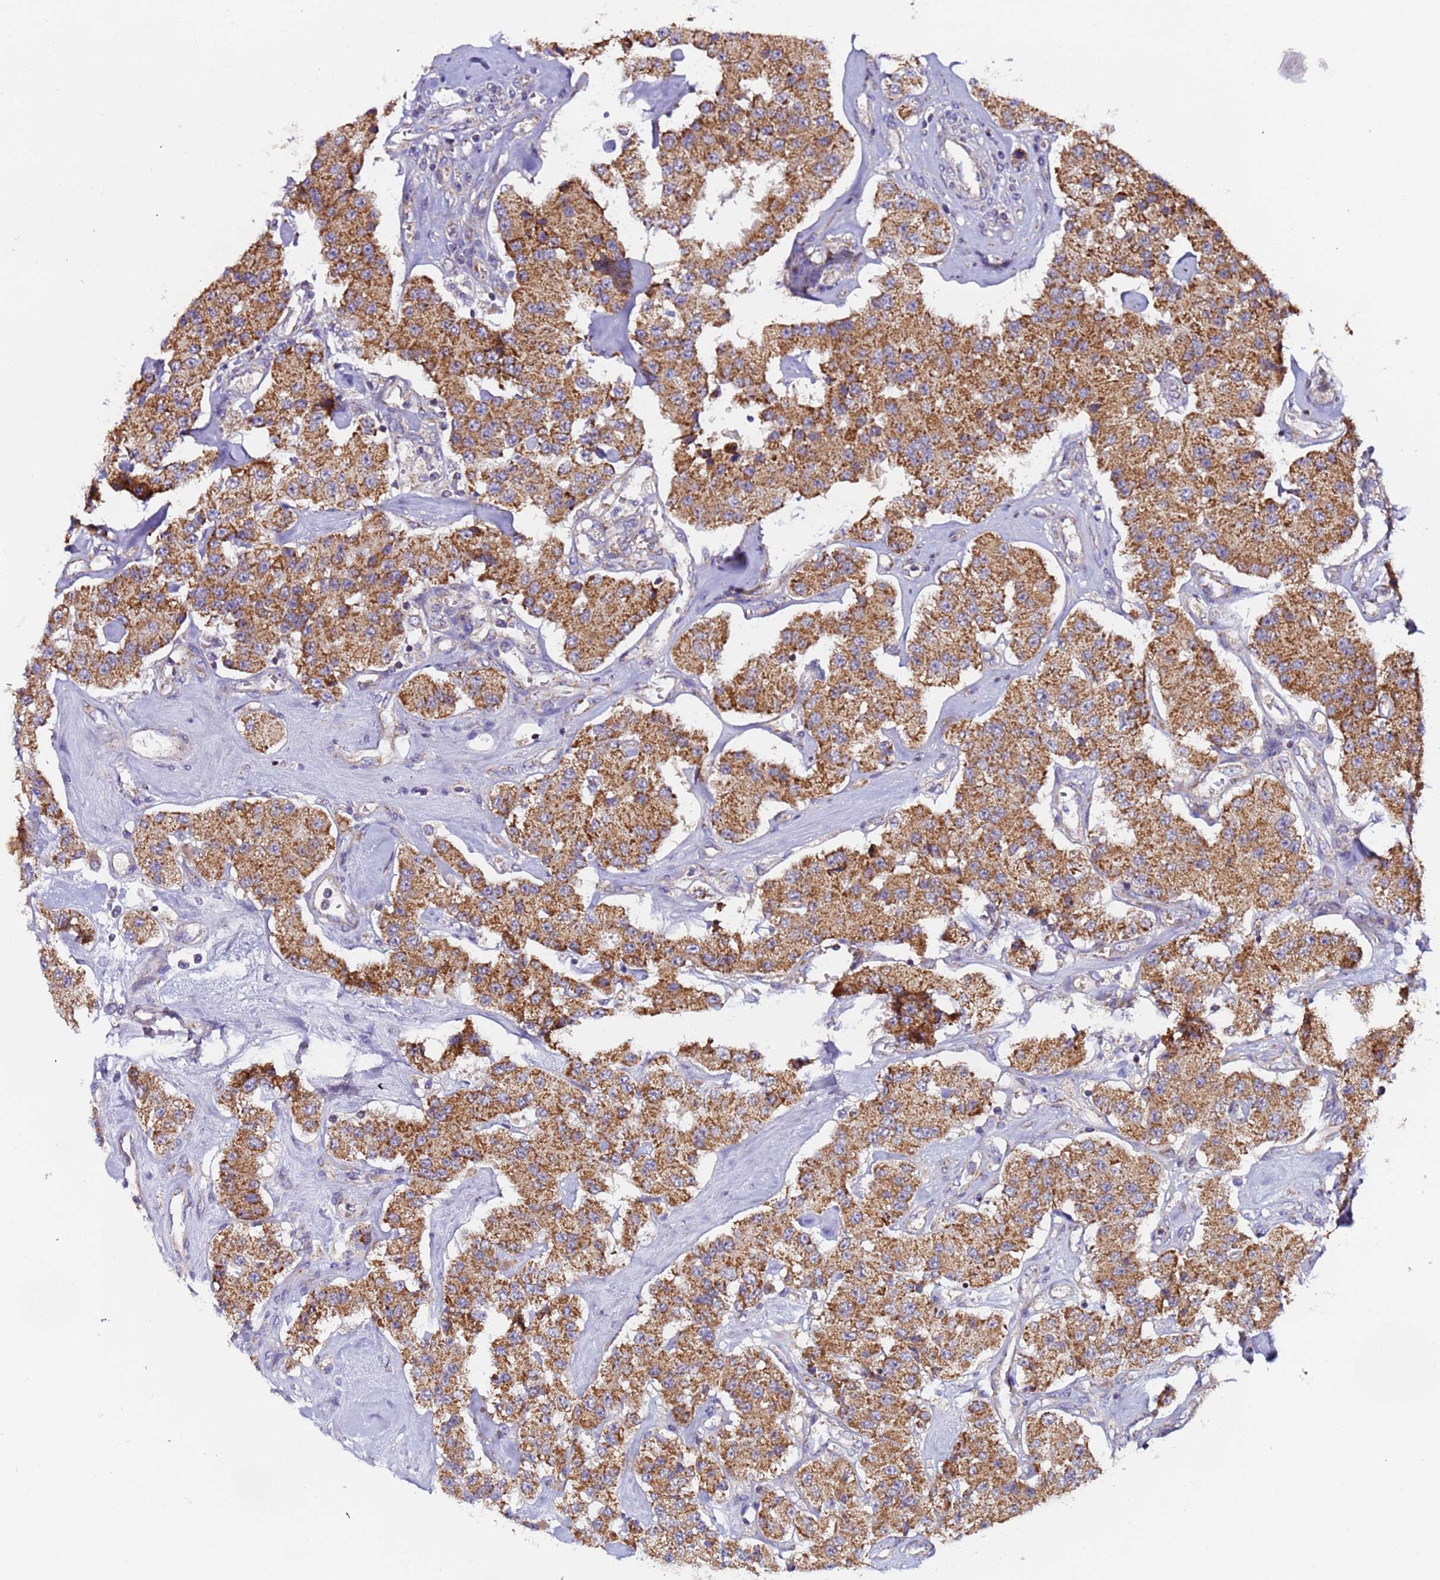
{"staining": {"intensity": "strong", "quantity": ">75%", "location": "cytoplasmic/membranous"}, "tissue": "carcinoid", "cell_type": "Tumor cells", "image_type": "cancer", "snomed": [{"axis": "morphology", "description": "Carcinoid, malignant, NOS"}, {"axis": "topography", "description": "Pancreas"}], "caption": "Immunohistochemistry image of carcinoid stained for a protein (brown), which displays high levels of strong cytoplasmic/membranous staining in about >75% of tumor cells.", "gene": "TMEM126A", "patient": {"sex": "male", "age": 41}}